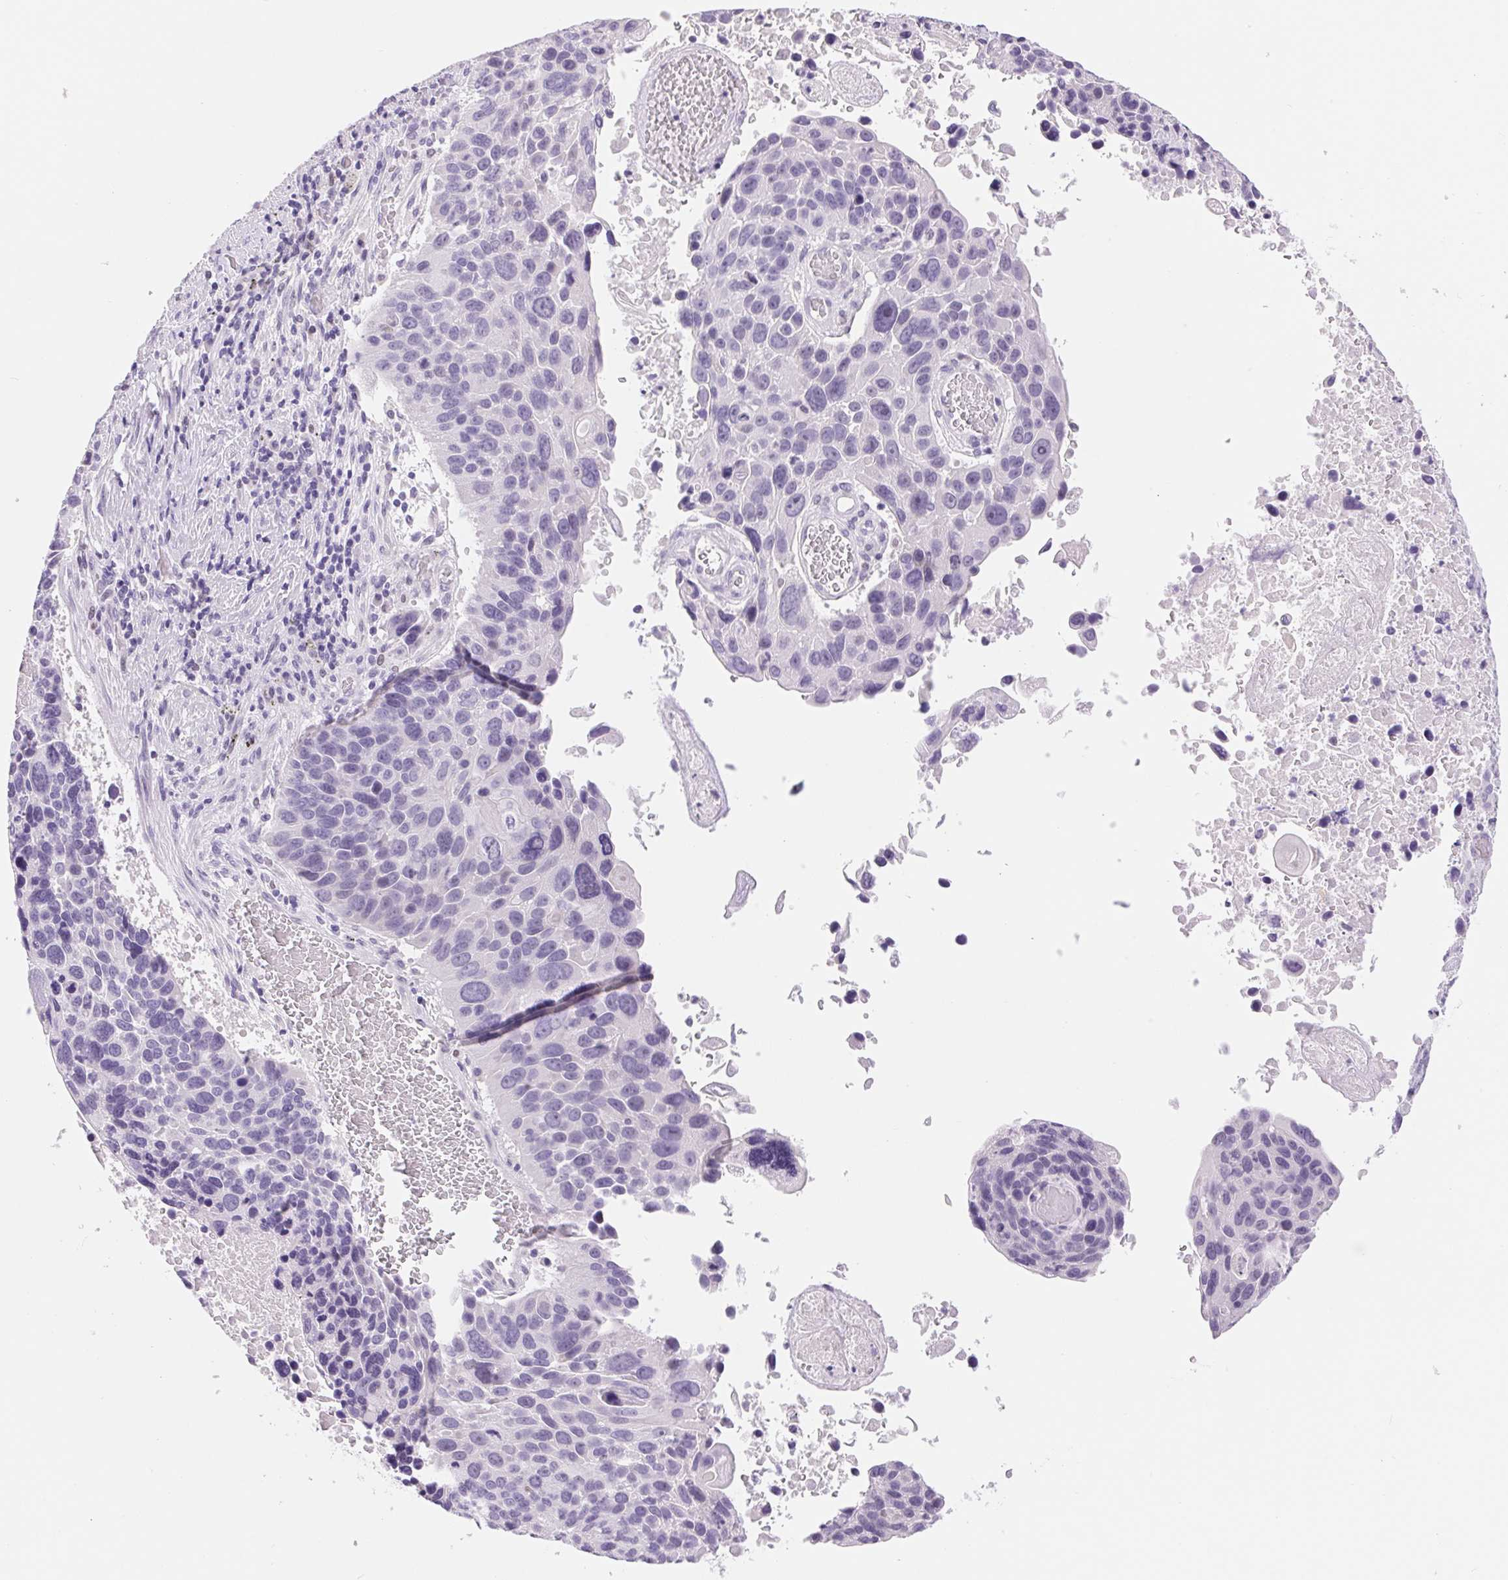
{"staining": {"intensity": "negative", "quantity": "none", "location": "none"}, "tissue": "lung cancer", "cell_type": "Tumor cells", "image_type": "cancer", "snomed": [{"axis": "morphology", "description": "Squamous cell carcinoma, NOS"}, {"axis": "topography", "description": "Lung"}], "caption": "The micrograph exhibits no staining of tumor cells in lung cancer. Nuclei are stained in blue.", "gene": "ASGR2", "patient": {"sex": "male", "age": 68}}